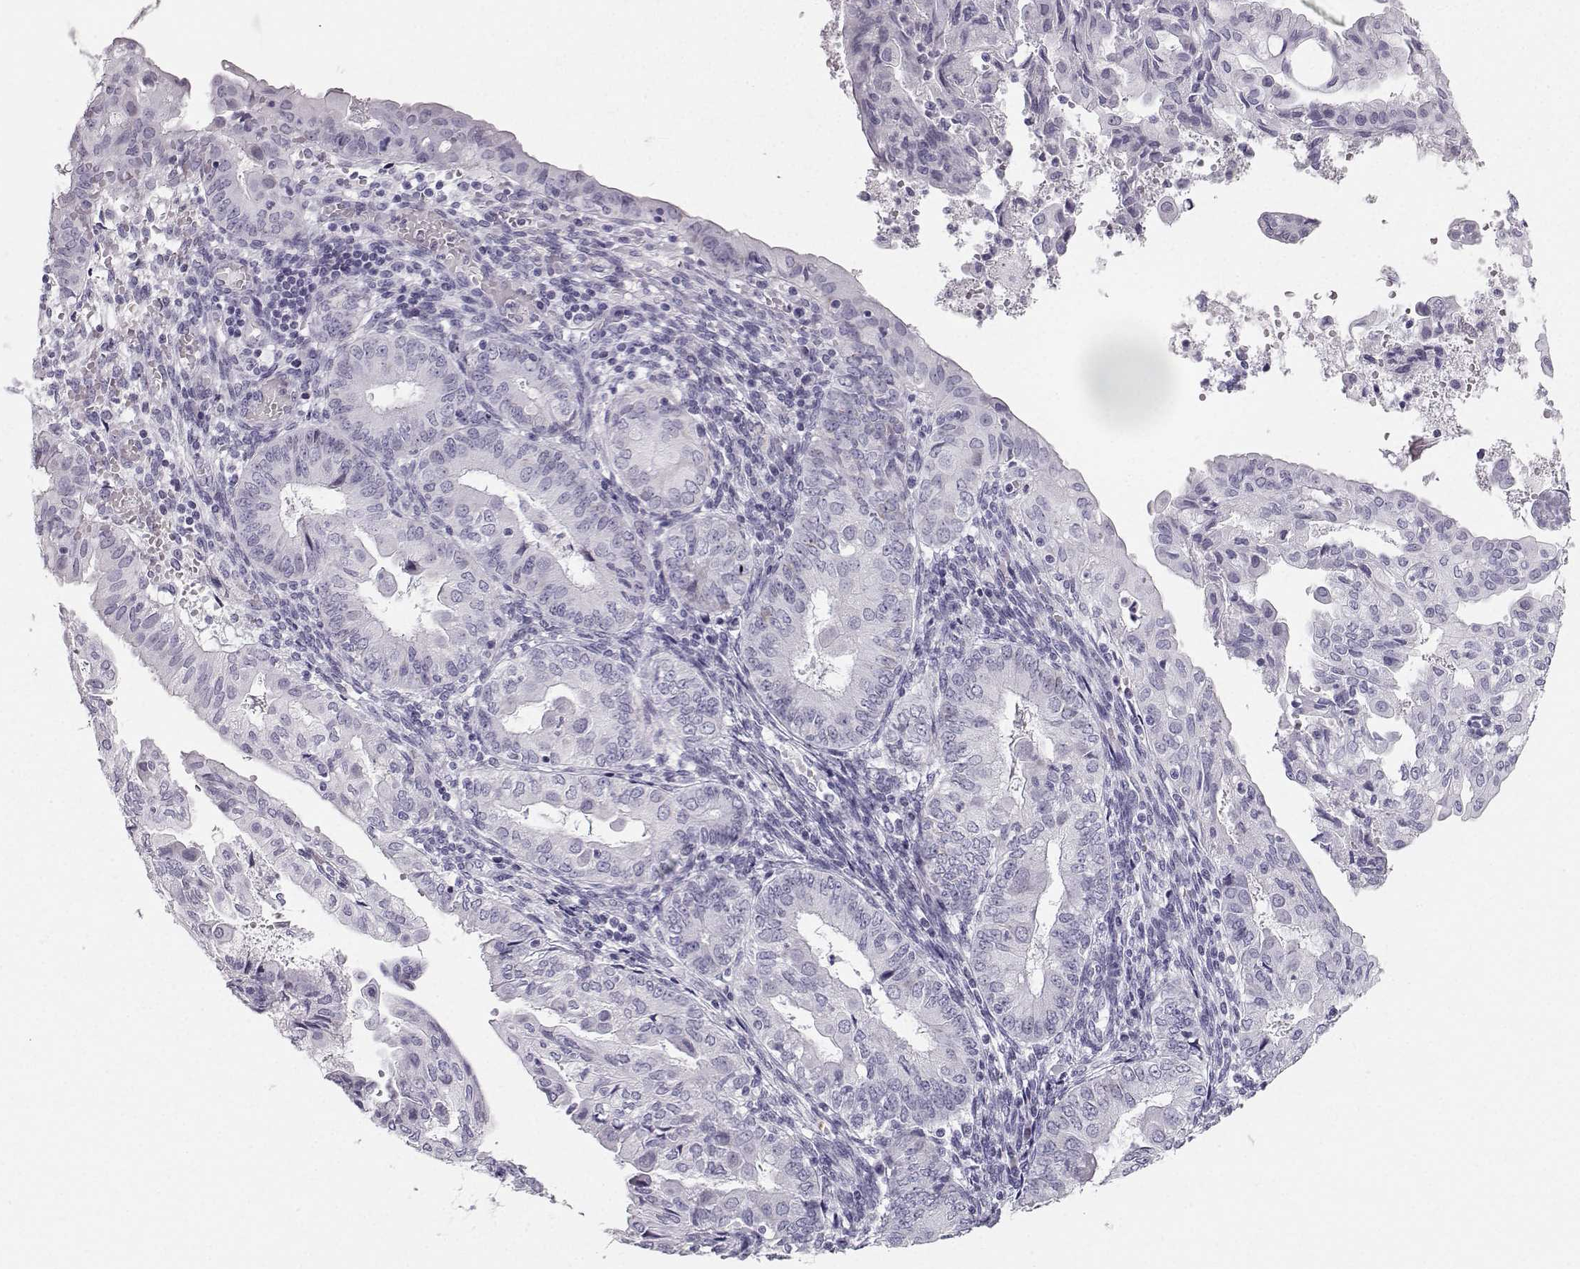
{"staining": {"intensity": "negative", "quantity": "none", "location": "none"}, "tissue": "endometrial cancer", "cell_type": "Tumor cells", "image_type": "cancer", "snomed": [{"axis": "morphology", "description": "Adenocarcinoma, NOS"}, {"axis": "topography", "description": "Endometrium"}], "caption": "A photomicrograph of endometrial adenocarcinoma stained for a protein exhibits no brown staining in tumor cells.", "gene": "CASR", "patient": {"sex": "female", "age": 68}}